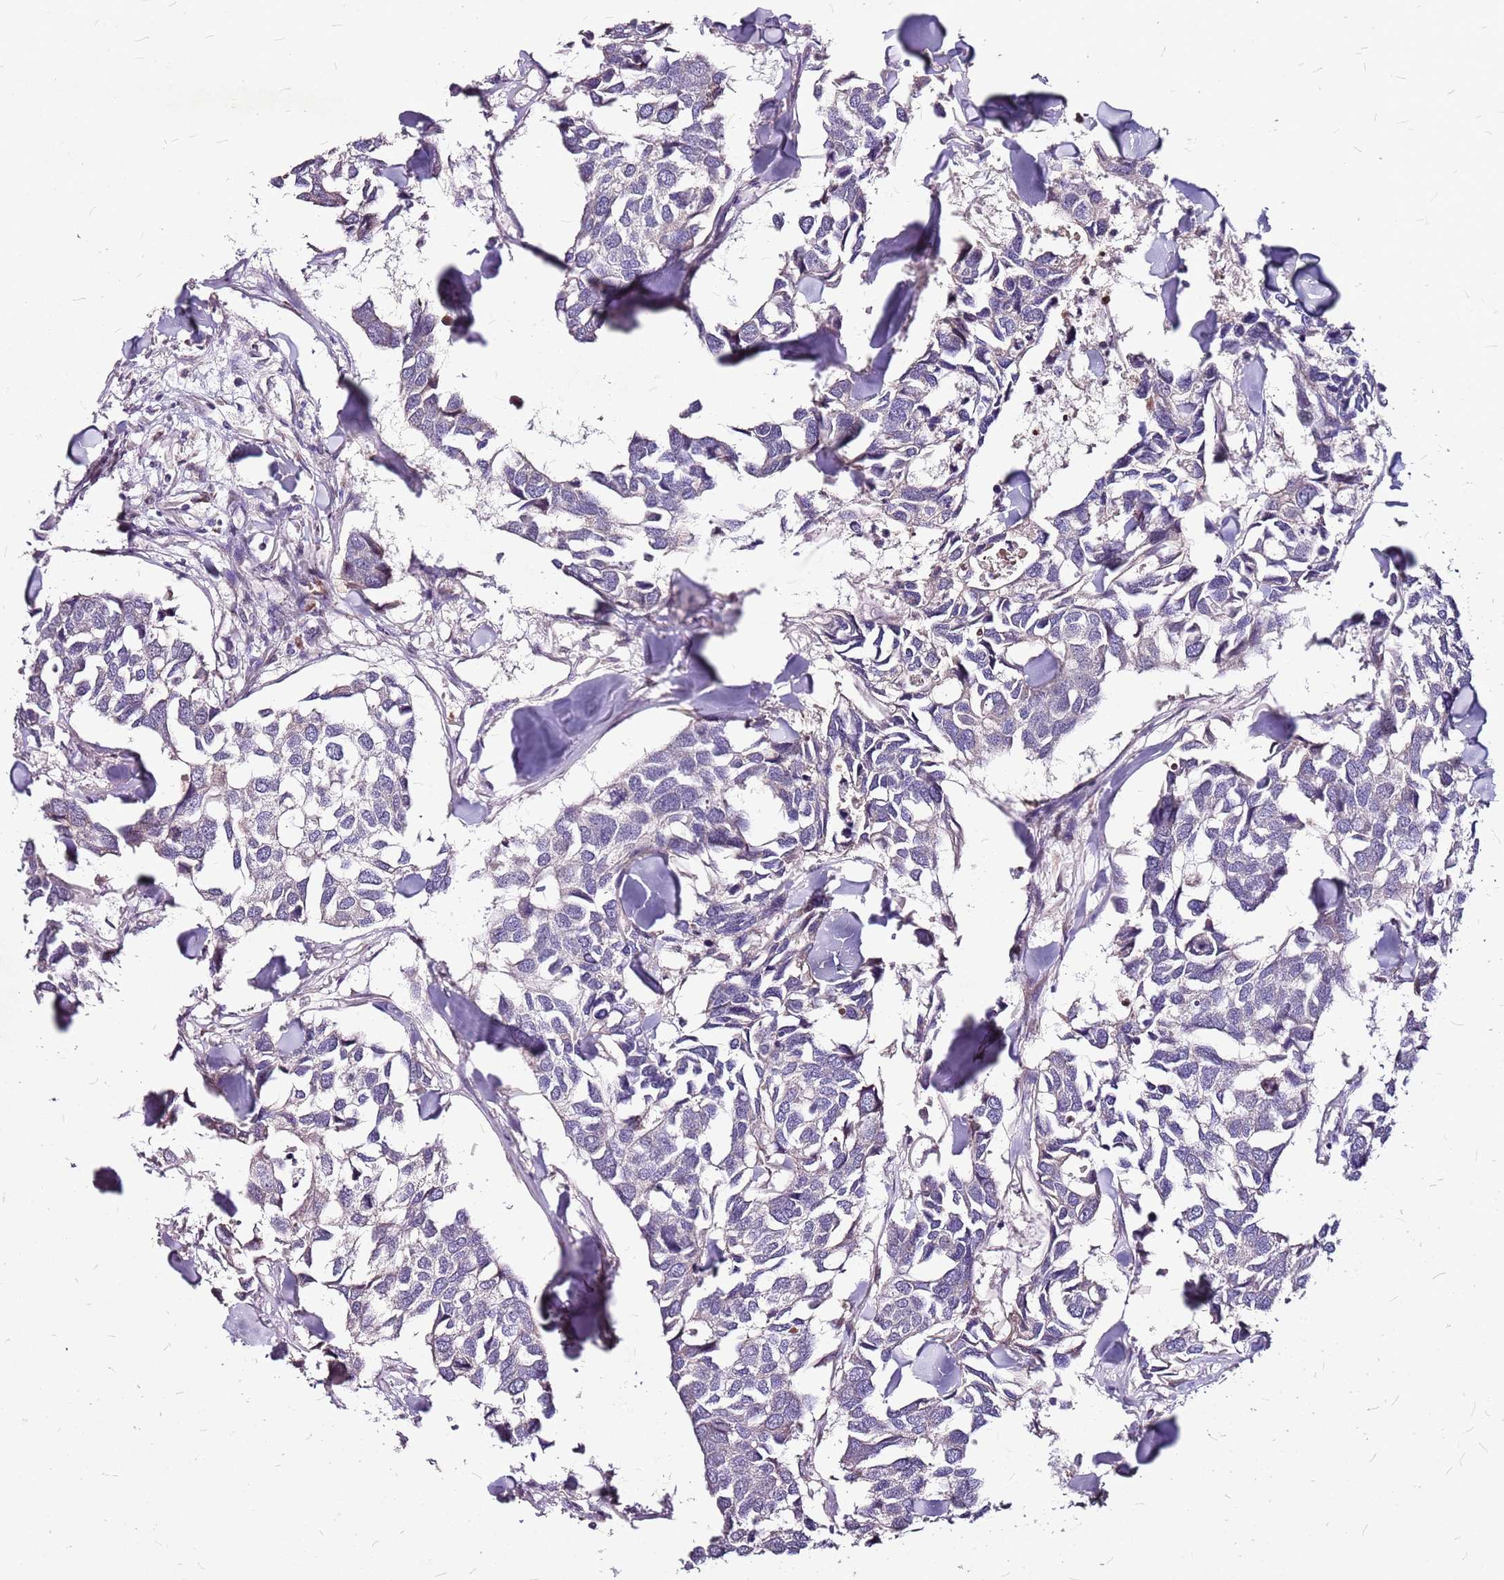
{"staining": {"intensity": "negative", "quantity": "none", "location": "none"}, "tissue": "breast cancer", "cell_type": "Tumor cells", "image_type": "cancer", "snomed": [{"axis": "morphology", "description": "Duct carcinoma"}, {"axis": "topography", "description": "Breast"}], "caption": "The image demonstrates no significant expression in tumor cells of breast invasive ductal carcinoma.", "gene": "DCDC2C", "patient": {"sex": "female", "age": 83}}